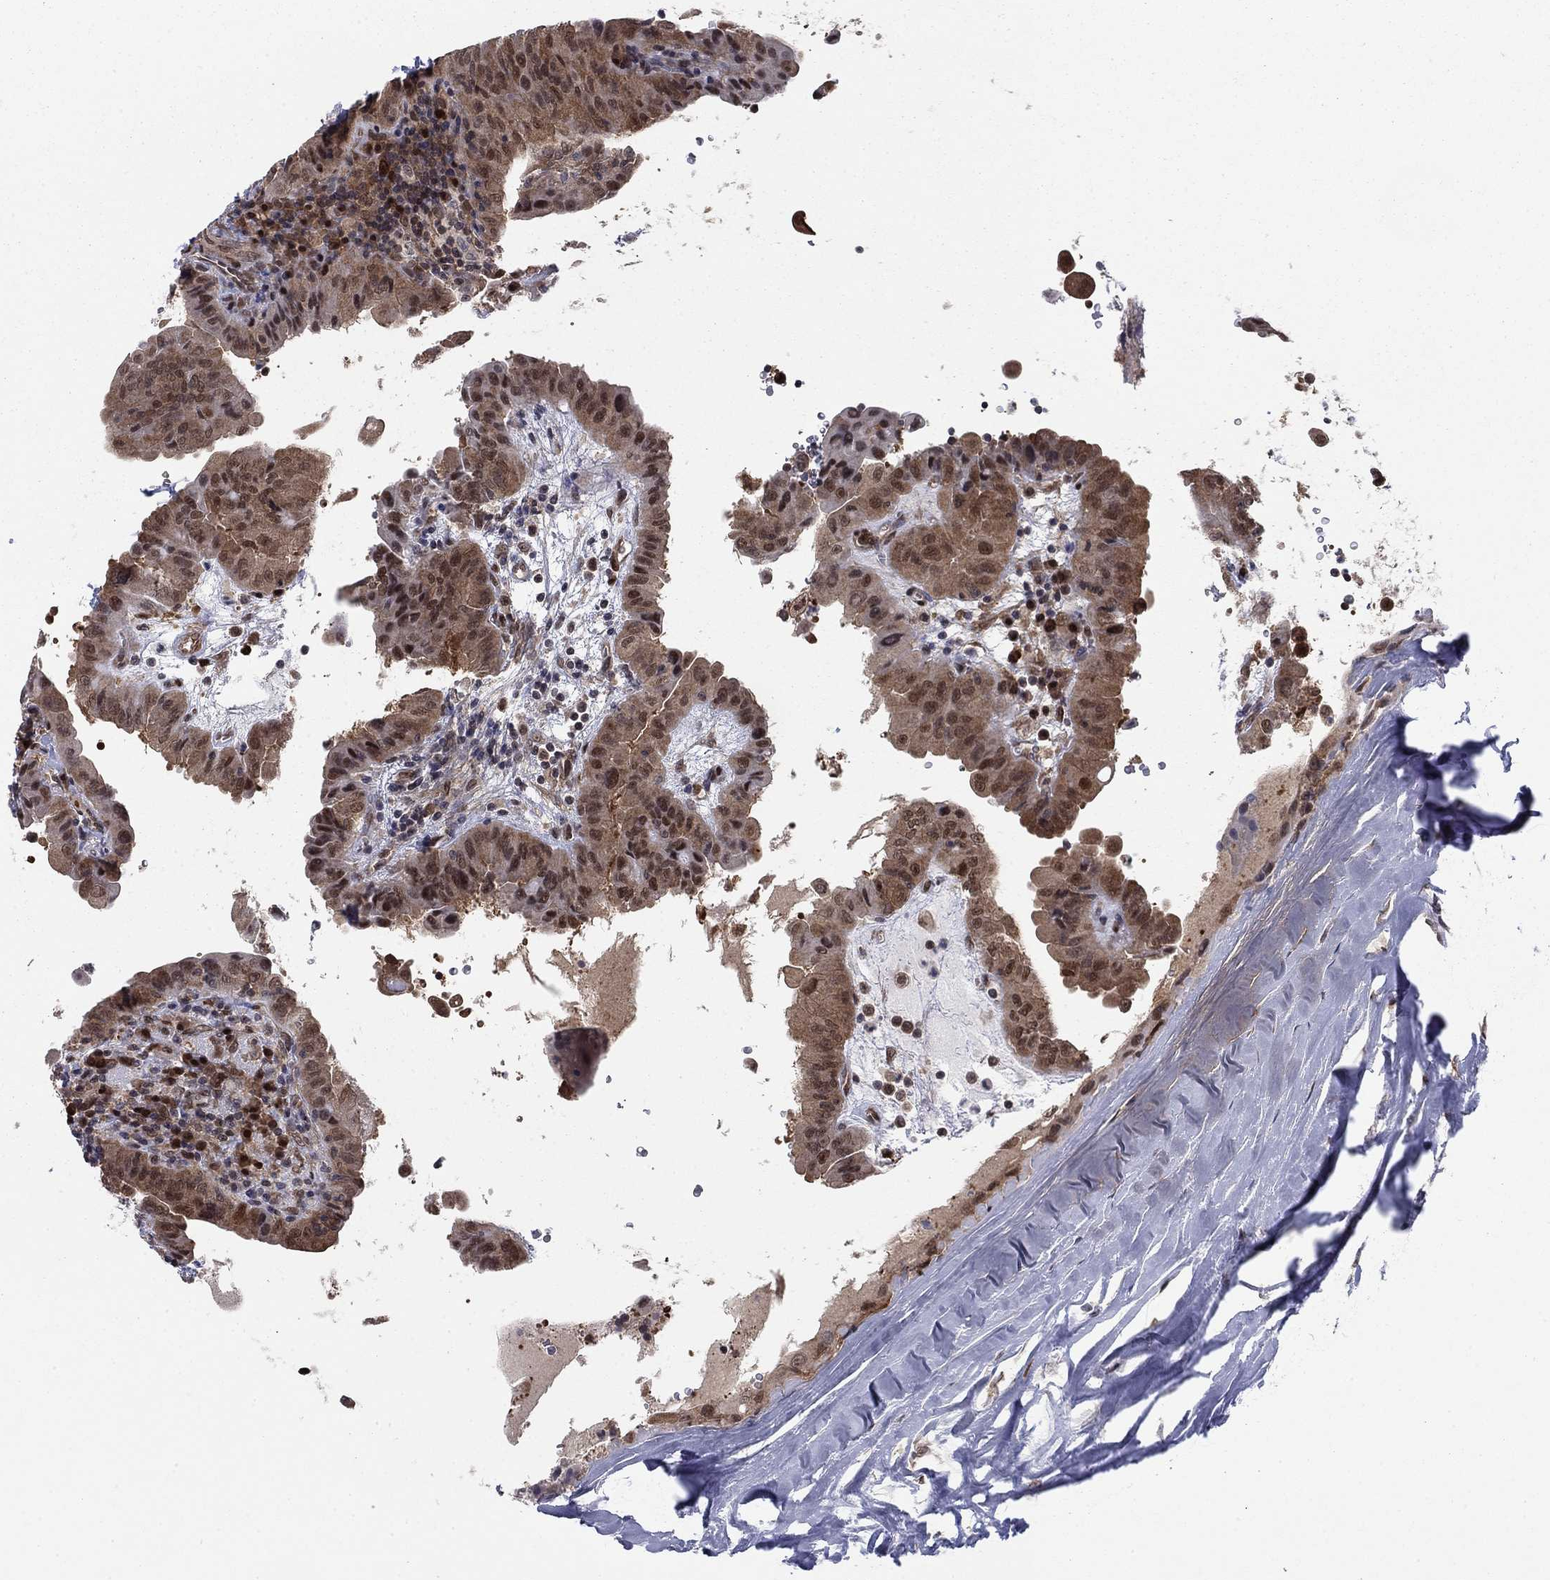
{"staining": {"intensity": "moderate", "quantity": "25%-75%", "location": "cytoplasmic/membranous,nuclear"}, "tissue": "thyroid cancer", "cell_type": "Tumor cells", "image_type": "cancer", "snomed": [{"axis": "morphology", "description": "Papillary adenocarcinoma, NOS"}, {"axis": "topography", "description": "Thyroid gland"}], "caption": "Thyroid papillary adenocarcinoma stained for a protein (brown) exhibits moderate cytoplasmic/membranous and nuclear positive positivity in approximately 25%-75% of tumor cells.", "gene": "FKBP4", "patient": {"sex": "female", "age": 37}}